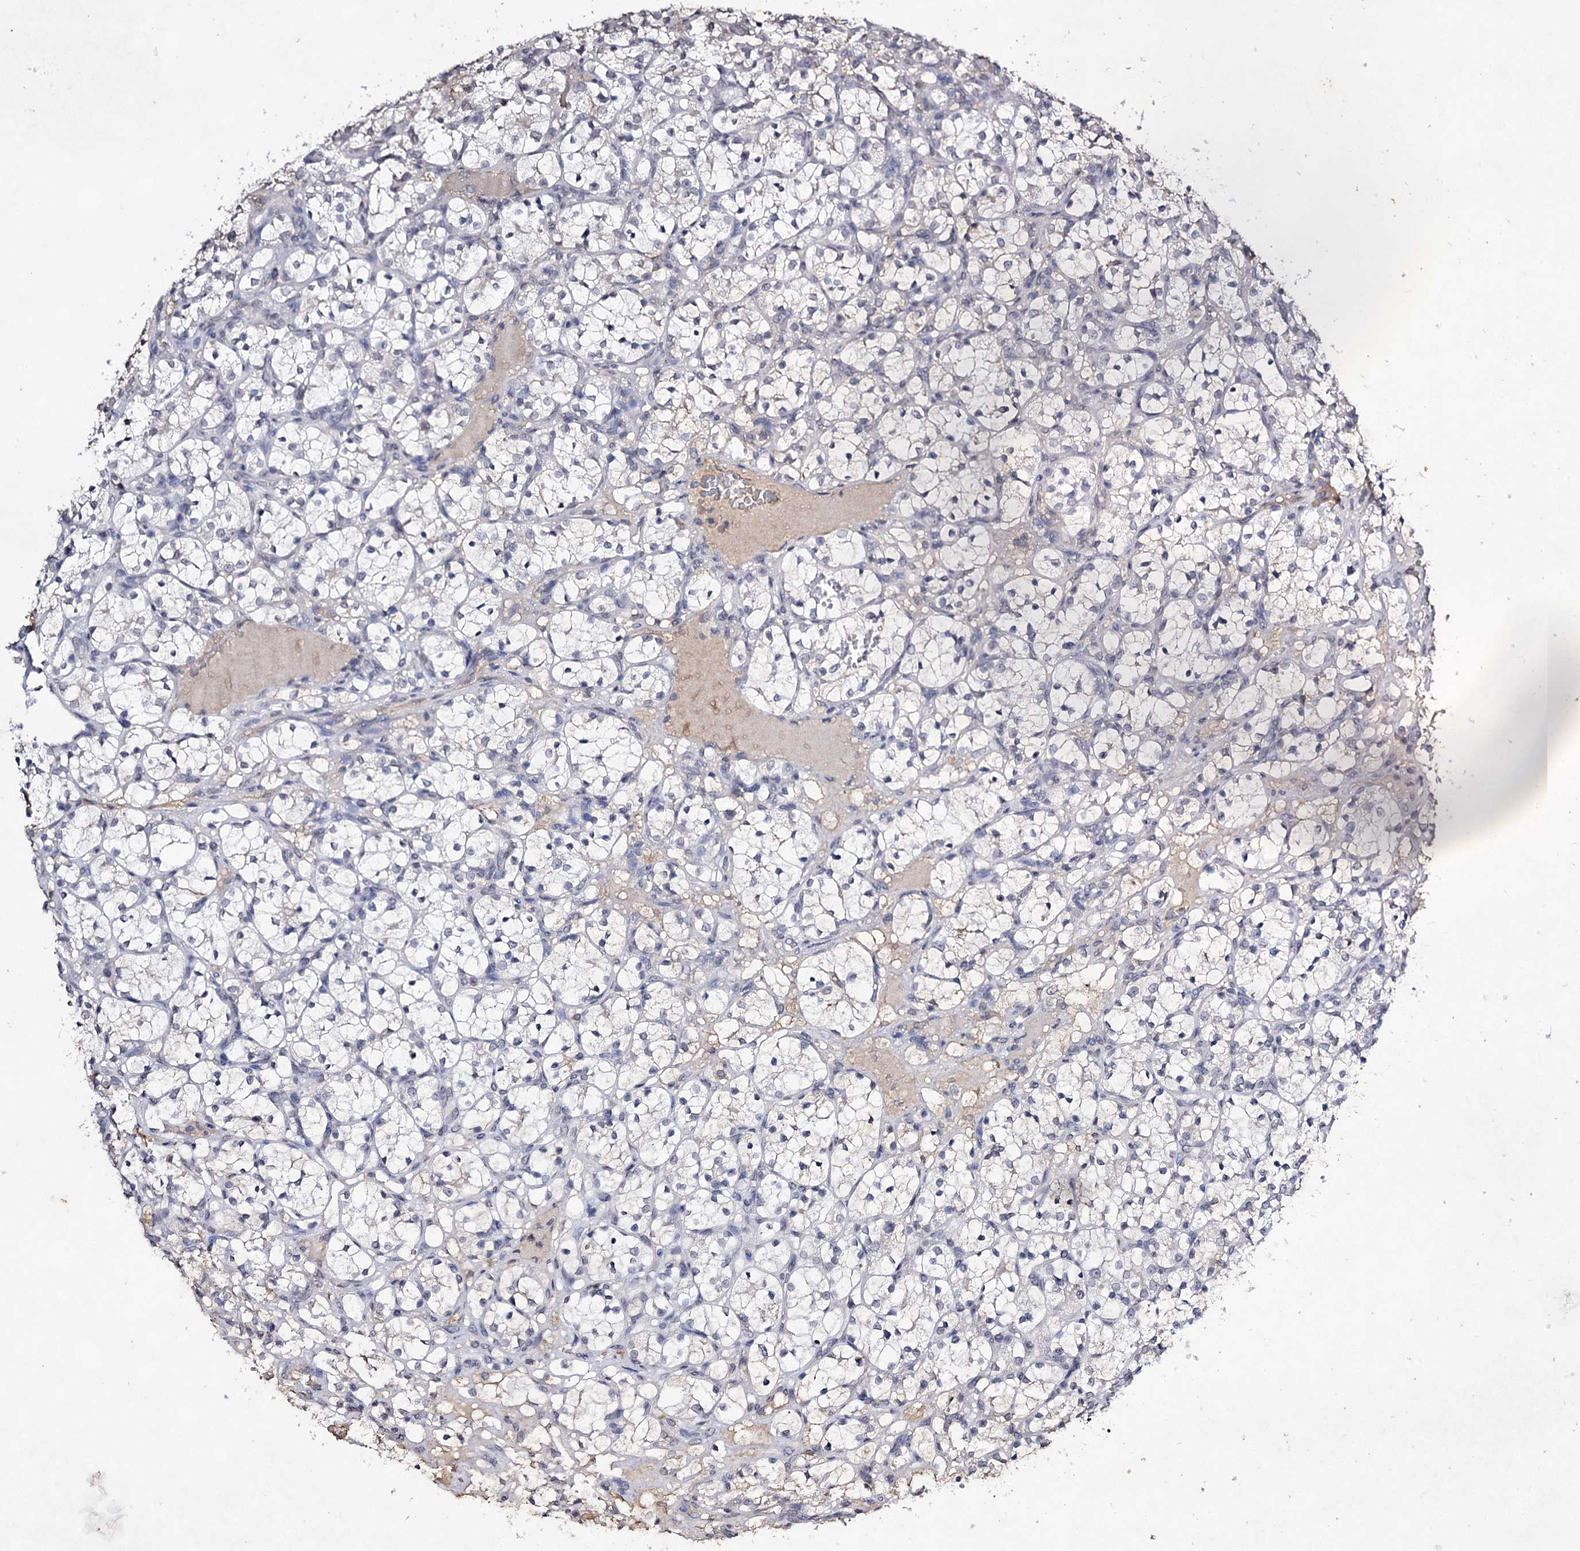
{"staining": {"intensity": "negative", "quantity": "none", "location": "none"}, "tissue": "renal cancer", "cell_type": "Tumor cells", "image_type": "cancer", "snomed": [{"axis": "morphology", "description": "Adenocarcinoma, NOS"}, {"axis": "topography", "description": "Kidney"}], "caption": "DAB immunohistochemical staining of human adenocarcinoma (renal) displays no significant staining in tumor cells.", "gene": "PLIN1", "patient": {"sex": "female", "age": 69}}